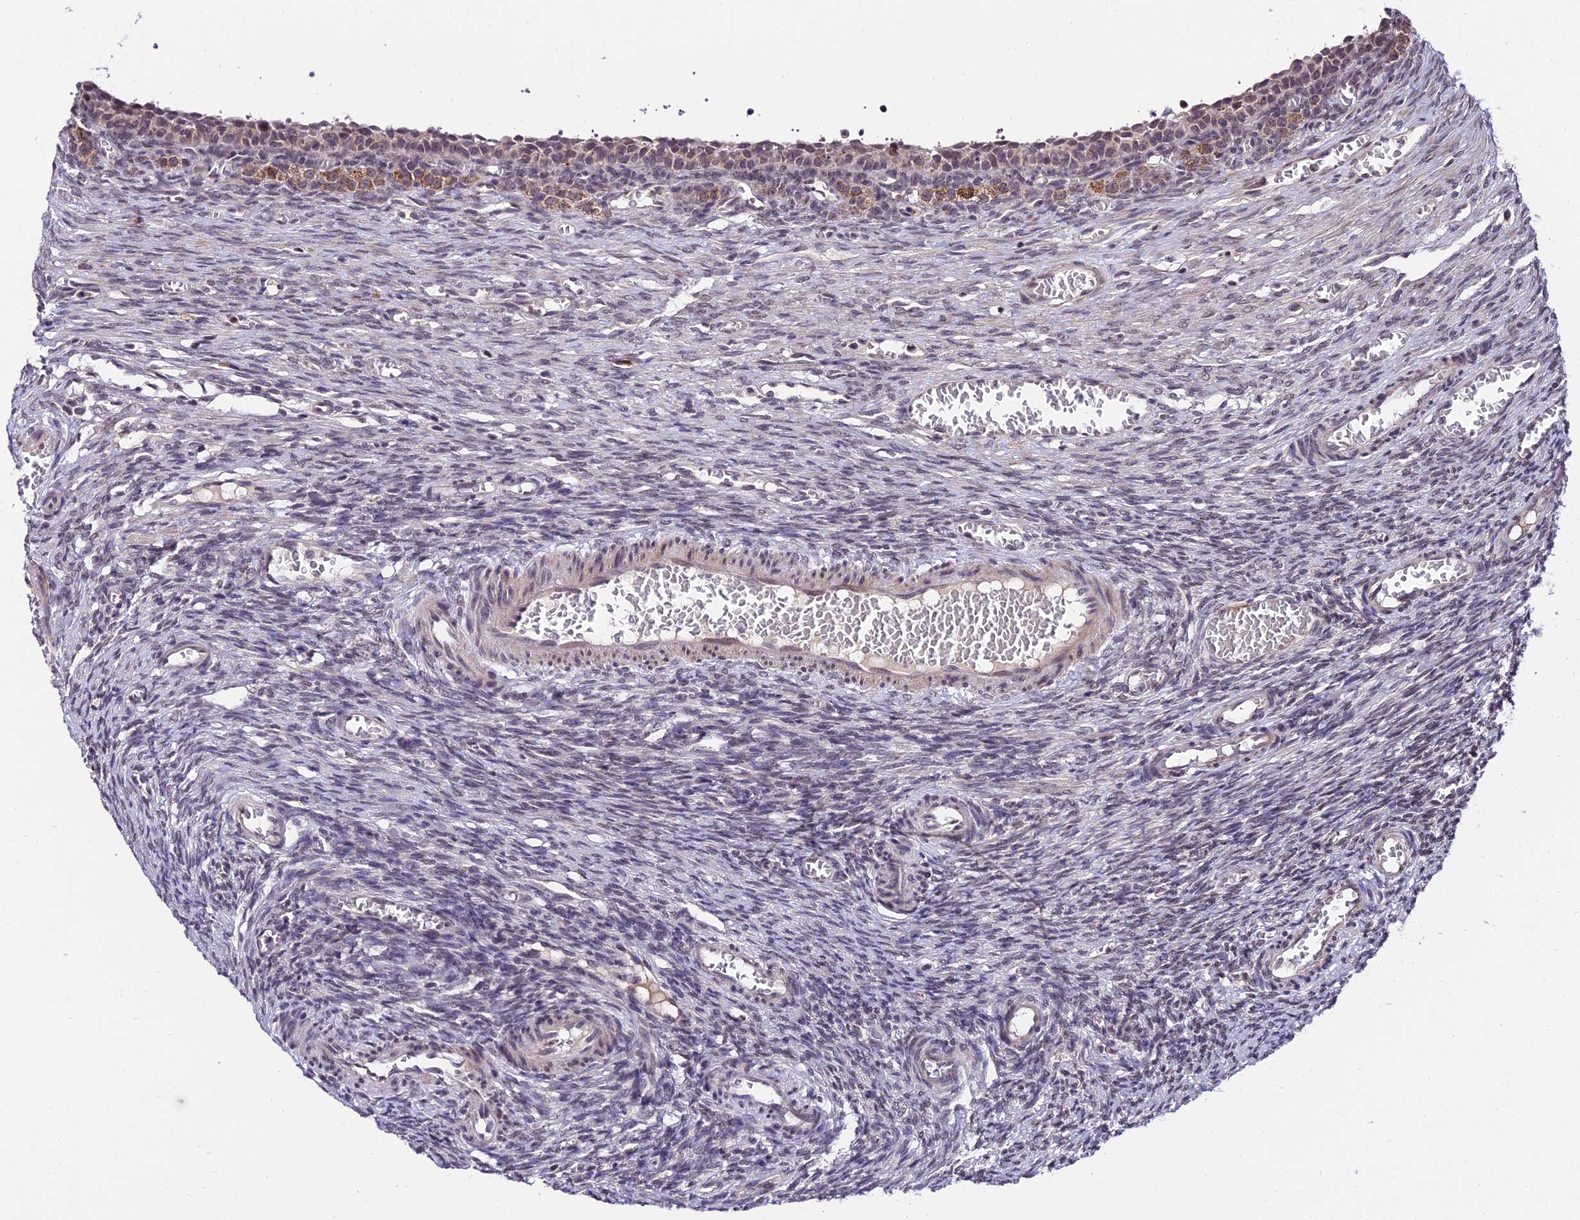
{"staining": {"intensity": "moderate", "quantity": ">75%", "location": "cytoplasmic/membranous"}, "tissue": "ovary", "cell_type": "Follicle cells", "image_type": "normal", "snomed": [{"axis": "morphology", "description": "Normal tissue, NOS"}, {"axis": "topography", "description": "Ovary"}], "caption": "This histopathology image displays normal ovary stained with immunohistochemistry (IHC) to label a protein in brown. The cytoplasmic/membranous of follicle cells show moderate positivity for the protein. Nuclei are counter-stained blue.", "gene": "CDNF", "patient": {"sex": "female", "age": 27}}